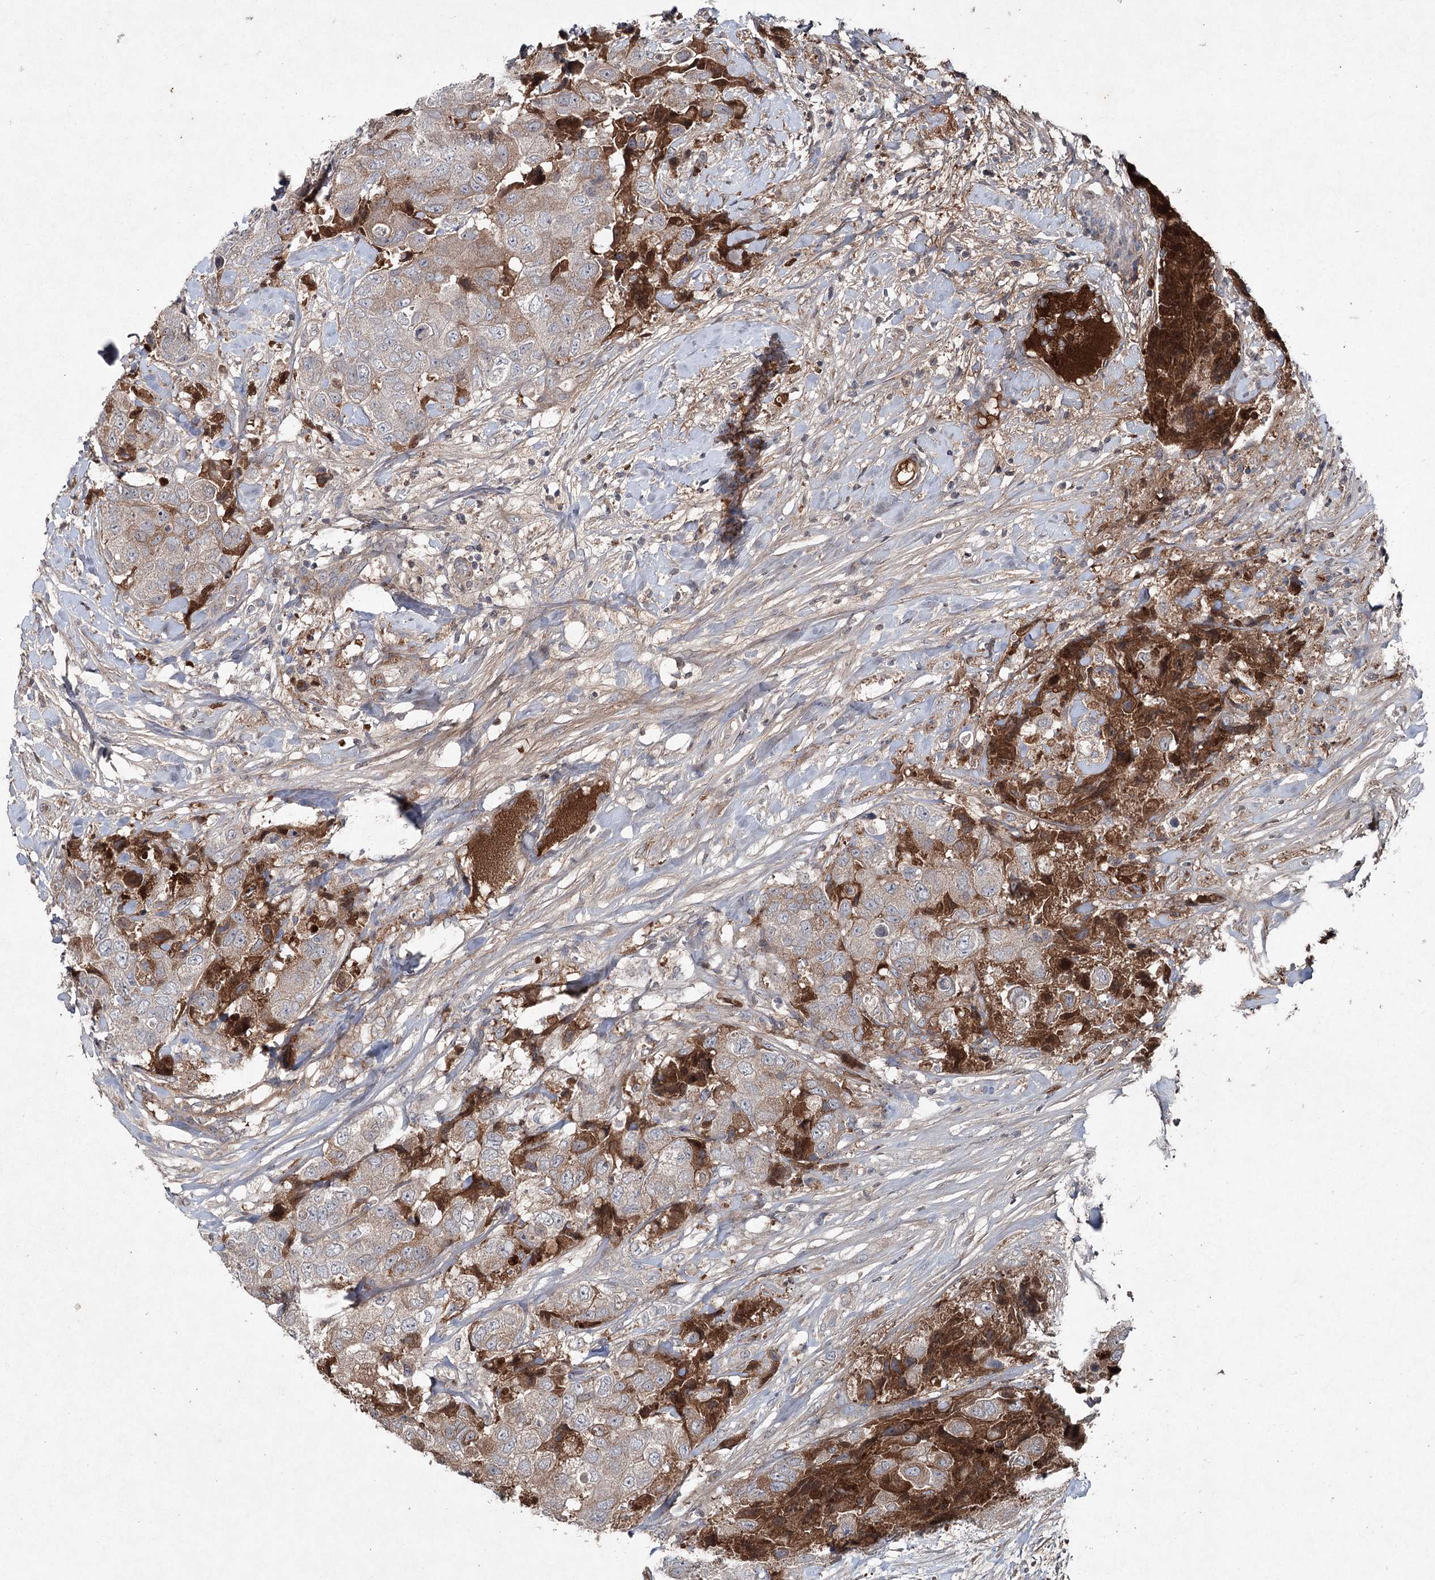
{"staining": {"intensity": "weak", "quantity": "<25%", "location": "cytoplasmic/membranous"}, "tissue": "breast cancer", "cell_type": "Tumor cells", "image_type": "cancer", "snomed": [{"axis": "morphology", "description": "Duct carcinoma"}, {"axis": "topography", "description": "Breast"}], "caption": "An IHC histopathology image of intraductal carcinoma (breast) is shown. There is no staining in tumor cells of intraductal carcinoma (breast).", "gene": "PGLYRP2", "patient": {"sex": "female", "age": 62}}